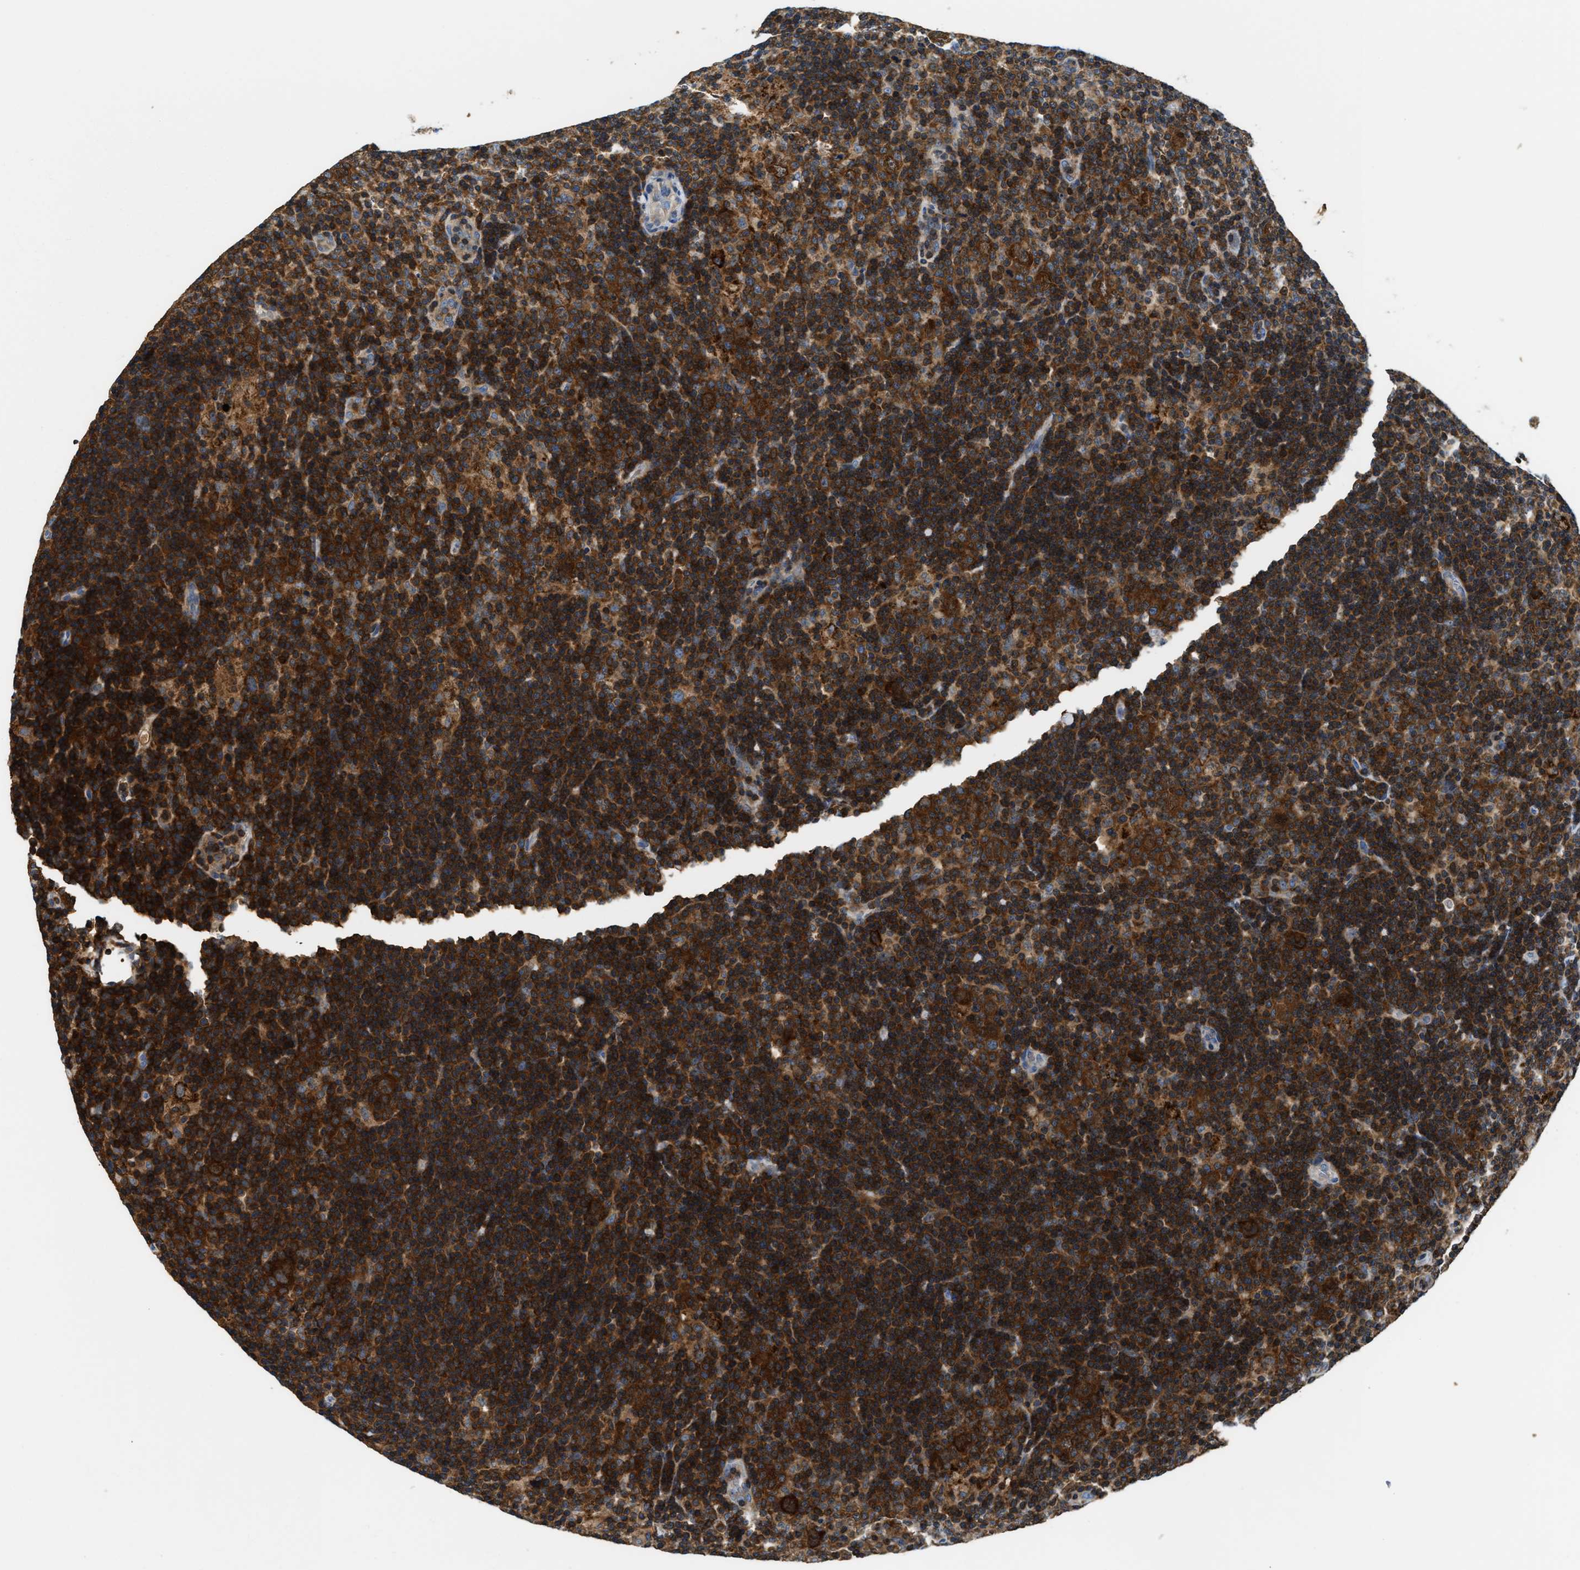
{"staining": {"intensity": "strong", "quantity": ">75%", "location": "cytoplasmic/membranous"}, "tissue": "lymphoma", "cell_type": "Tumor cells", "image_type": "cancer", "snomed": [{"axis": "morphology", "description": "Hodgkin's disease, NOS"}, {"axis": "topography", "description": "Lymph node"}], "caption": "Lymphoma stained with a protein marker reveals strong staining in tumor cells.", "gene": "CCM2", "patient": {"sex": "female", "age": 57}}